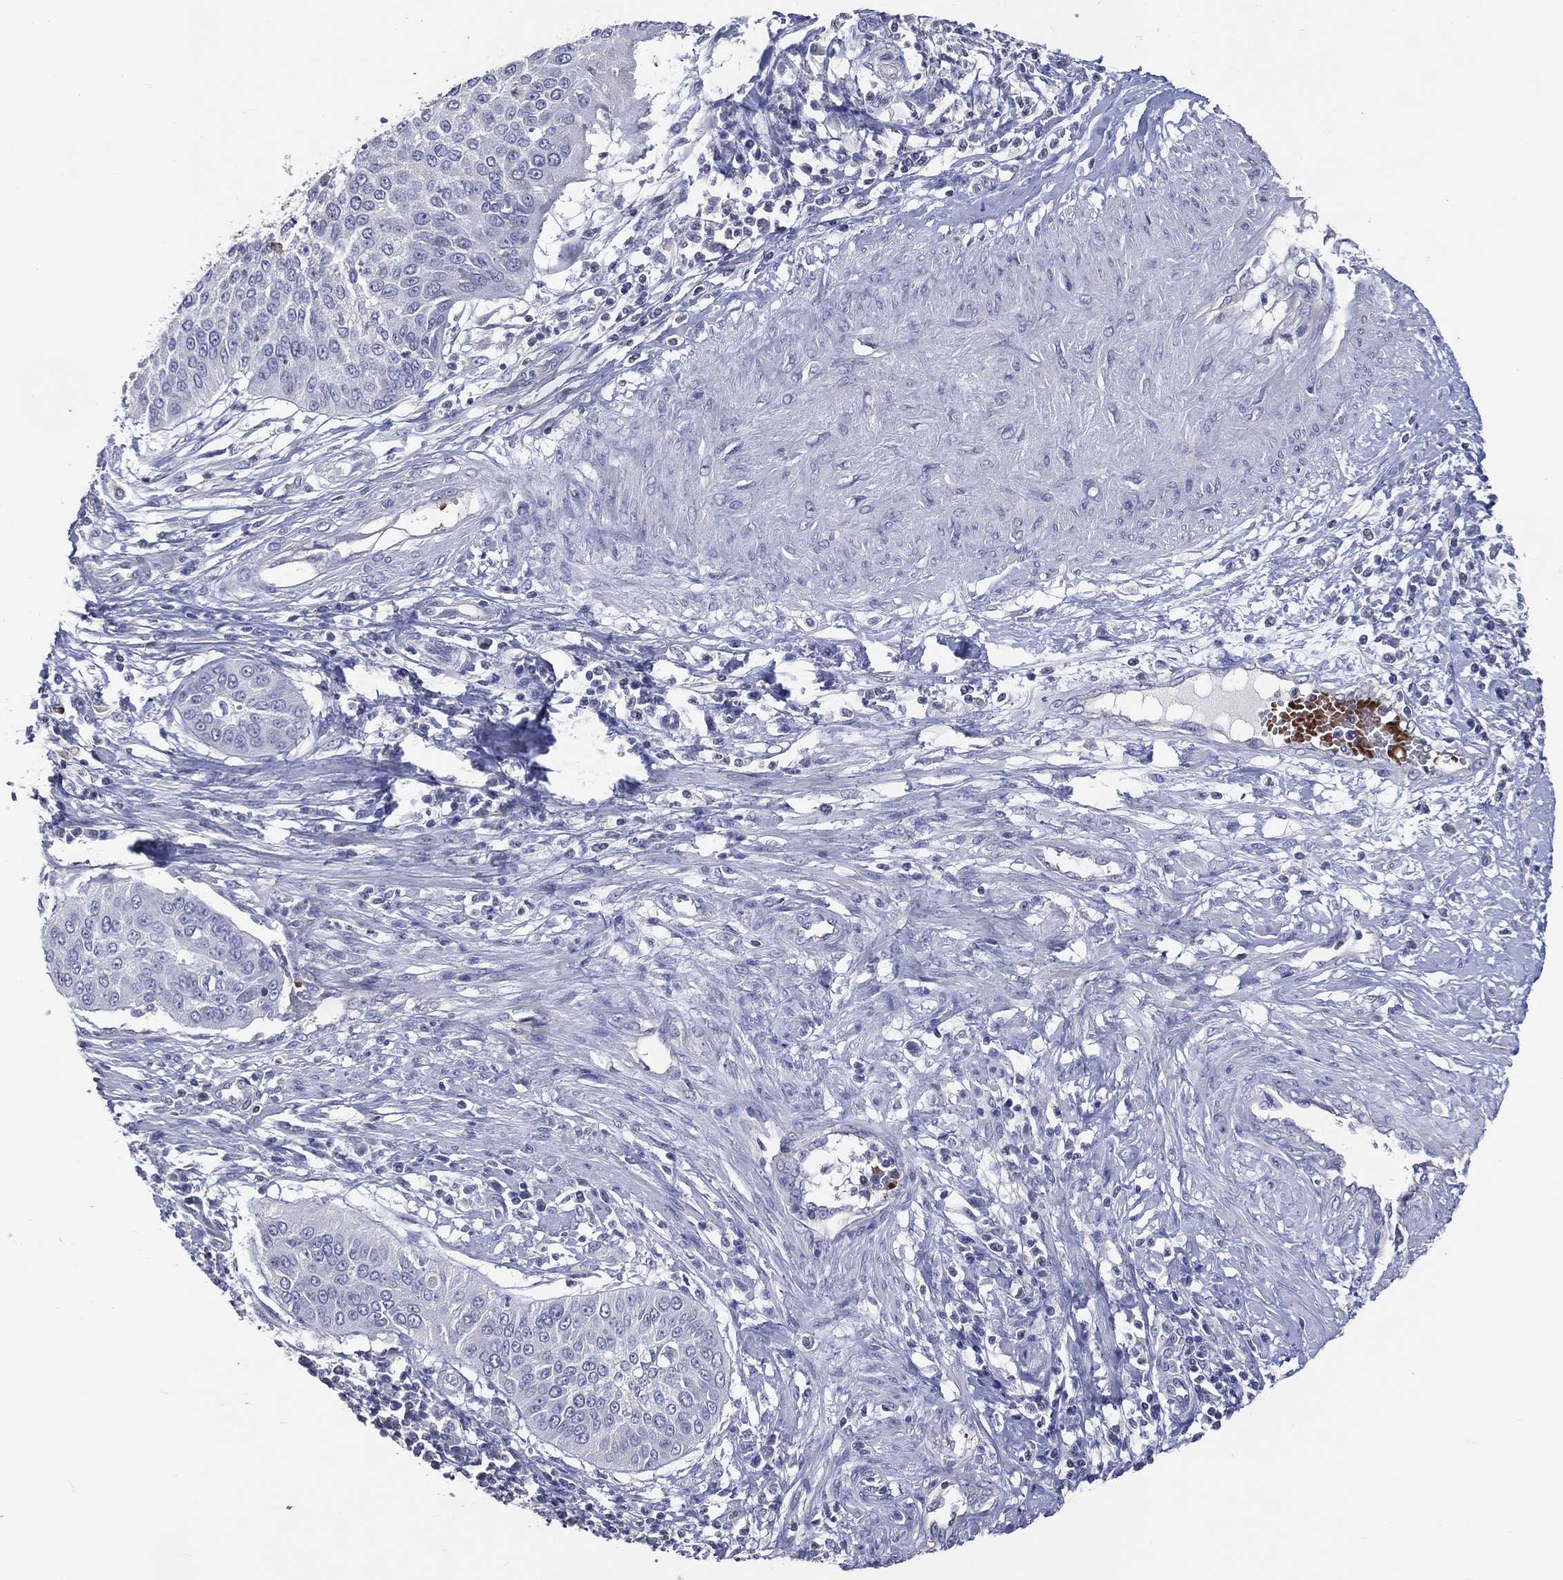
{"staining": {"intensity": "negative", "quantity": "none", "location": "none"}, "tissue": "cervical cancer", "cell_type": "Tumor cells", "image_type": "cancer", "snomed": [{"axis": "morphology", "description": "Normal tissue, NOS"}, {"axis": "morphology", "description": "Squamous cell carcinoma, NOS"}, {"axis": "topography", "description": "Cervix"}], "caption": "Immunohistochemistry micrograph of cervical squamous cell carcinoma stained for a protein (brown), which exhibits no positivity in tumor cells. (DAB (3,3'-diaminobenzidine) immunohistochemistry (IHC) visualized using brightfield microscopy, high magnification).", "gene": "DNAH7", "patient": {"sex": "female", "age": 39}}